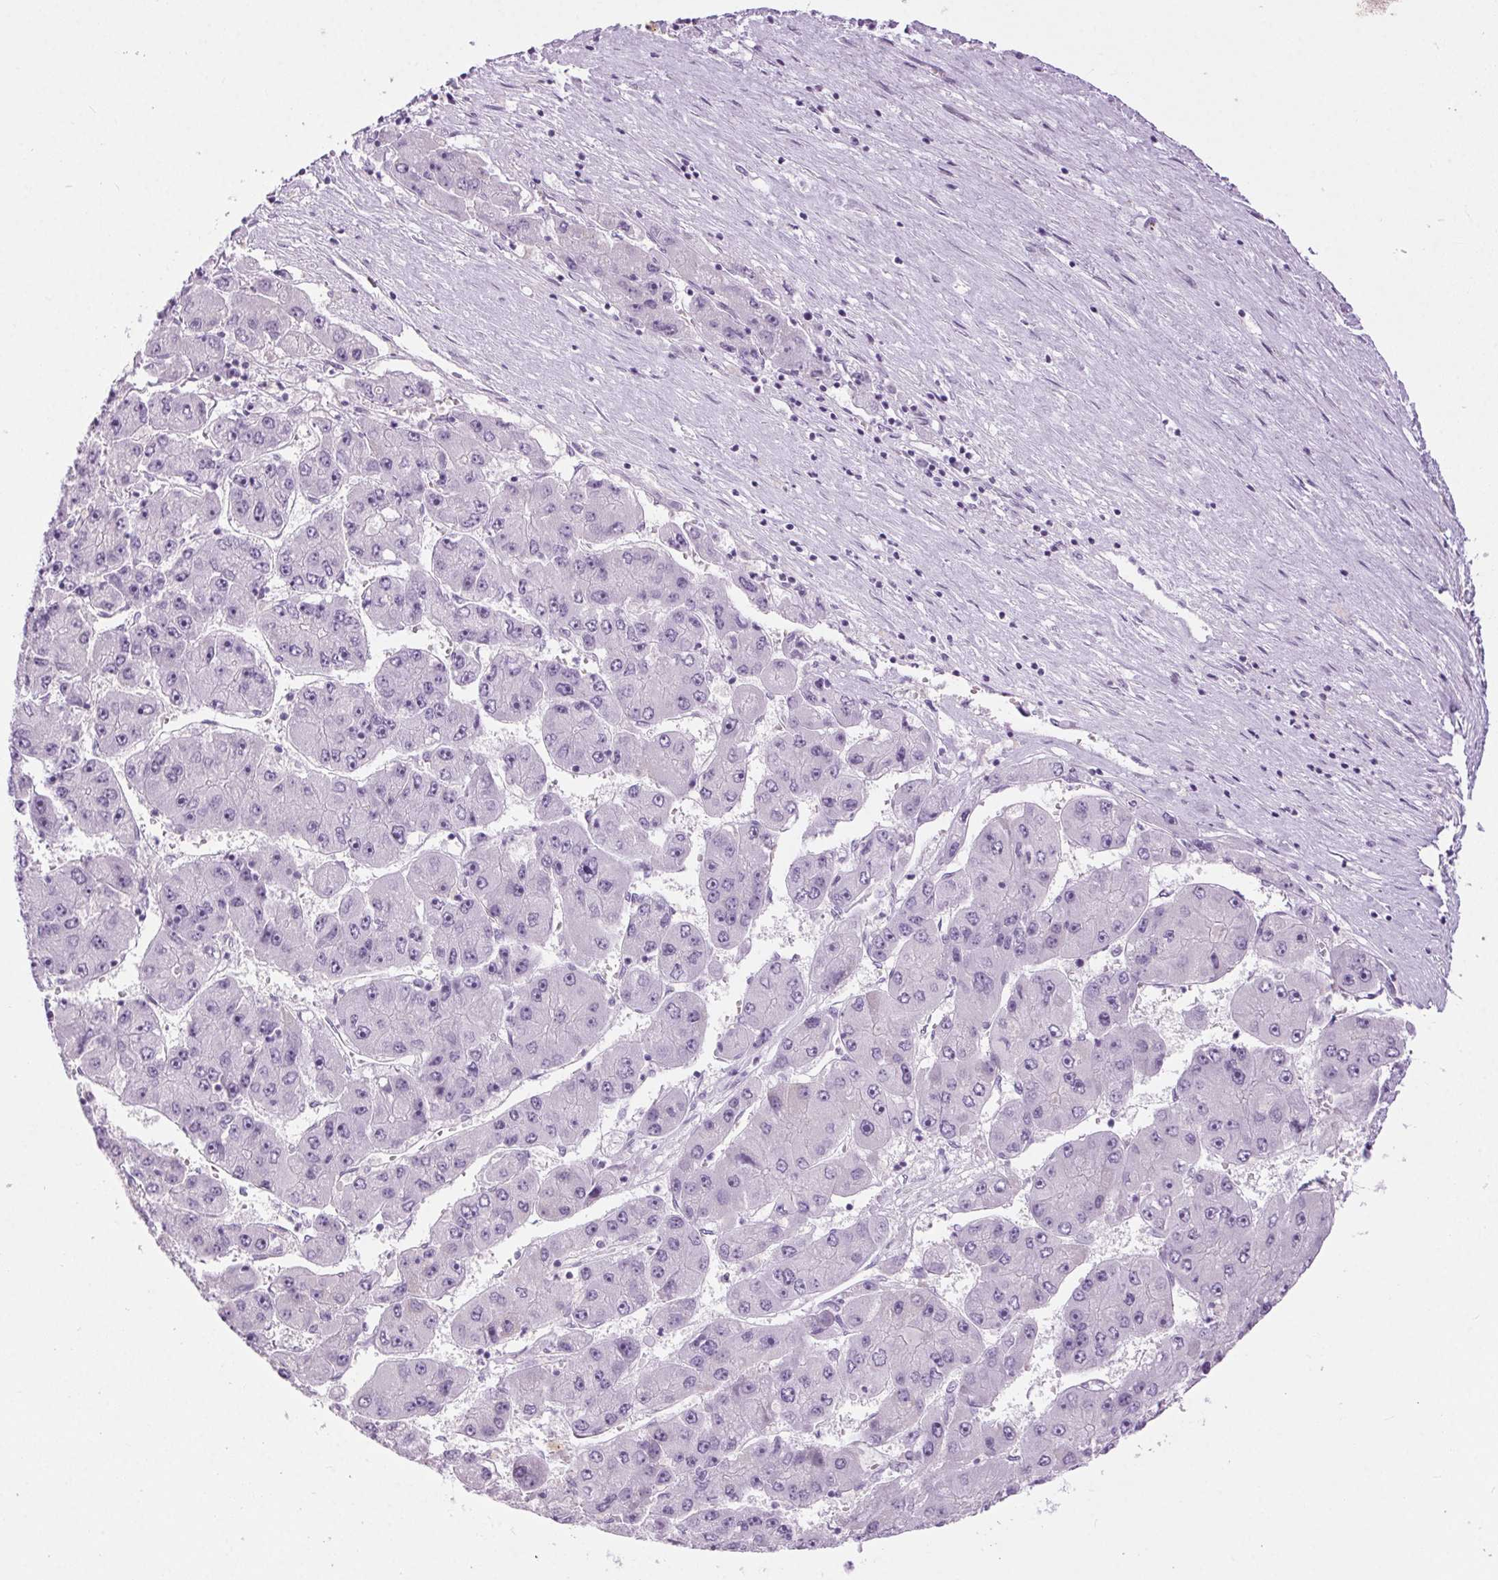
{"staining": {"intensity": "negative", "quantity": "none", "location": "none"}, "tissue": "liver cancer", "cell_type": "Tumor cells", "image_type": "cancer", "snomed": [{"axis": "morphology", "description": "Carcinoma, Hepatocellular, NOS"}, {"axis": "topography", "description": "Liver"}], "caption": "High power microscopy photomicrograph of an immunohistochemistry micrograph of liver hepatocellular carcinoma, revealing no significant staining in tumor cells.", "gene": "BEND2", "patient": {"sex": "female", "age": 61}}